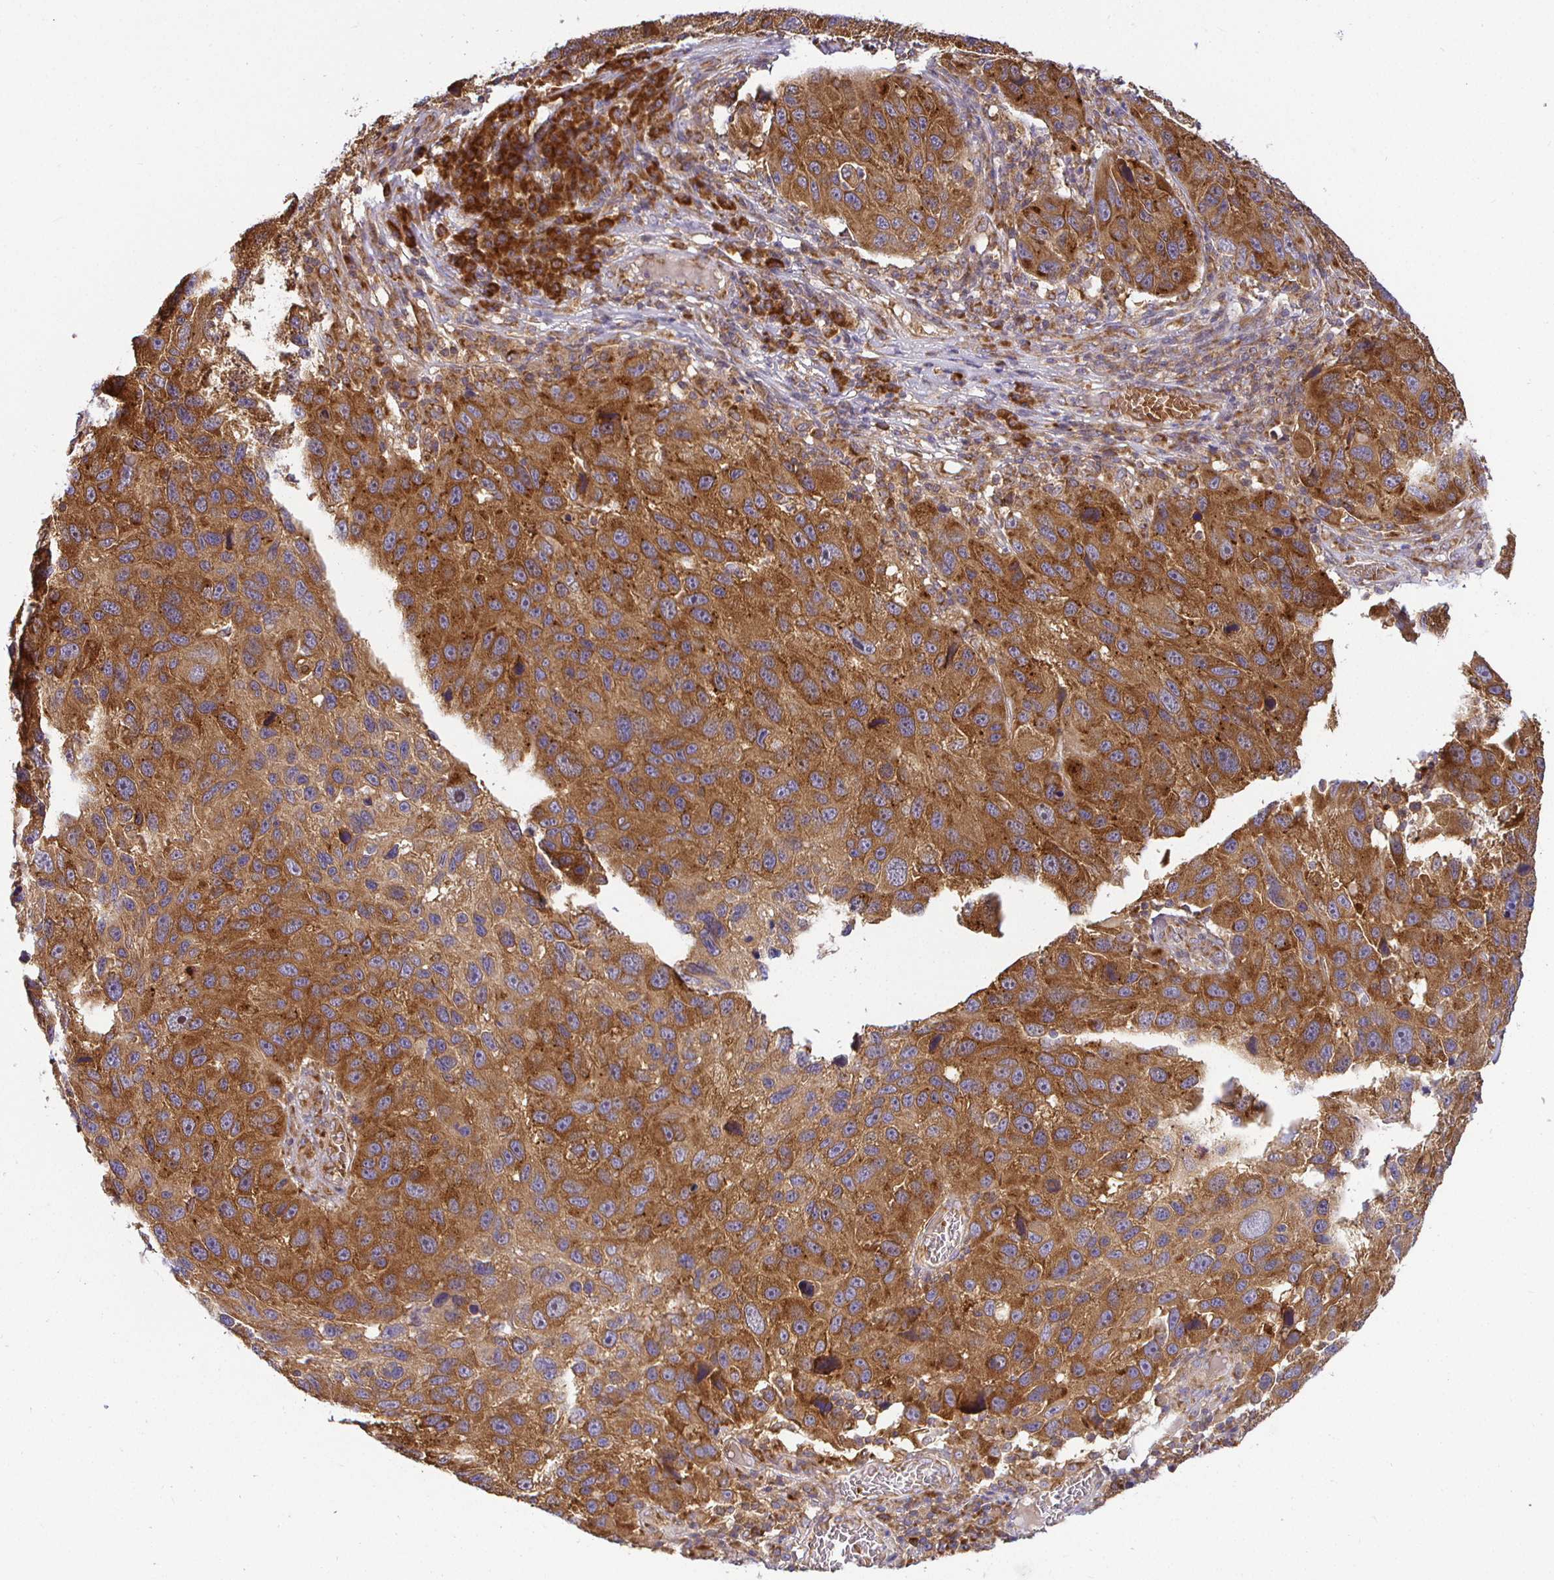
{"staining": {"intensity": "strong", "quantity": ">75%", "location": "cytoplasmic/membranous"}, "tissue": "melanoma", "cell_type": "Tumor cells", "image_type": "cancer", "snomed": [{"axis": "morphology", "description": "Malignant melanoma, NOS"}, {"axis": "topography", "description": "Skin"}], "caption": "This is an image of immunohistochemistry staining of malignant melanoma, which shows strong expression in the cytoplasmic/membranous of tumor cells.", "gene": "IRAK1", "patient": {"sex": "male", "age": 53}}